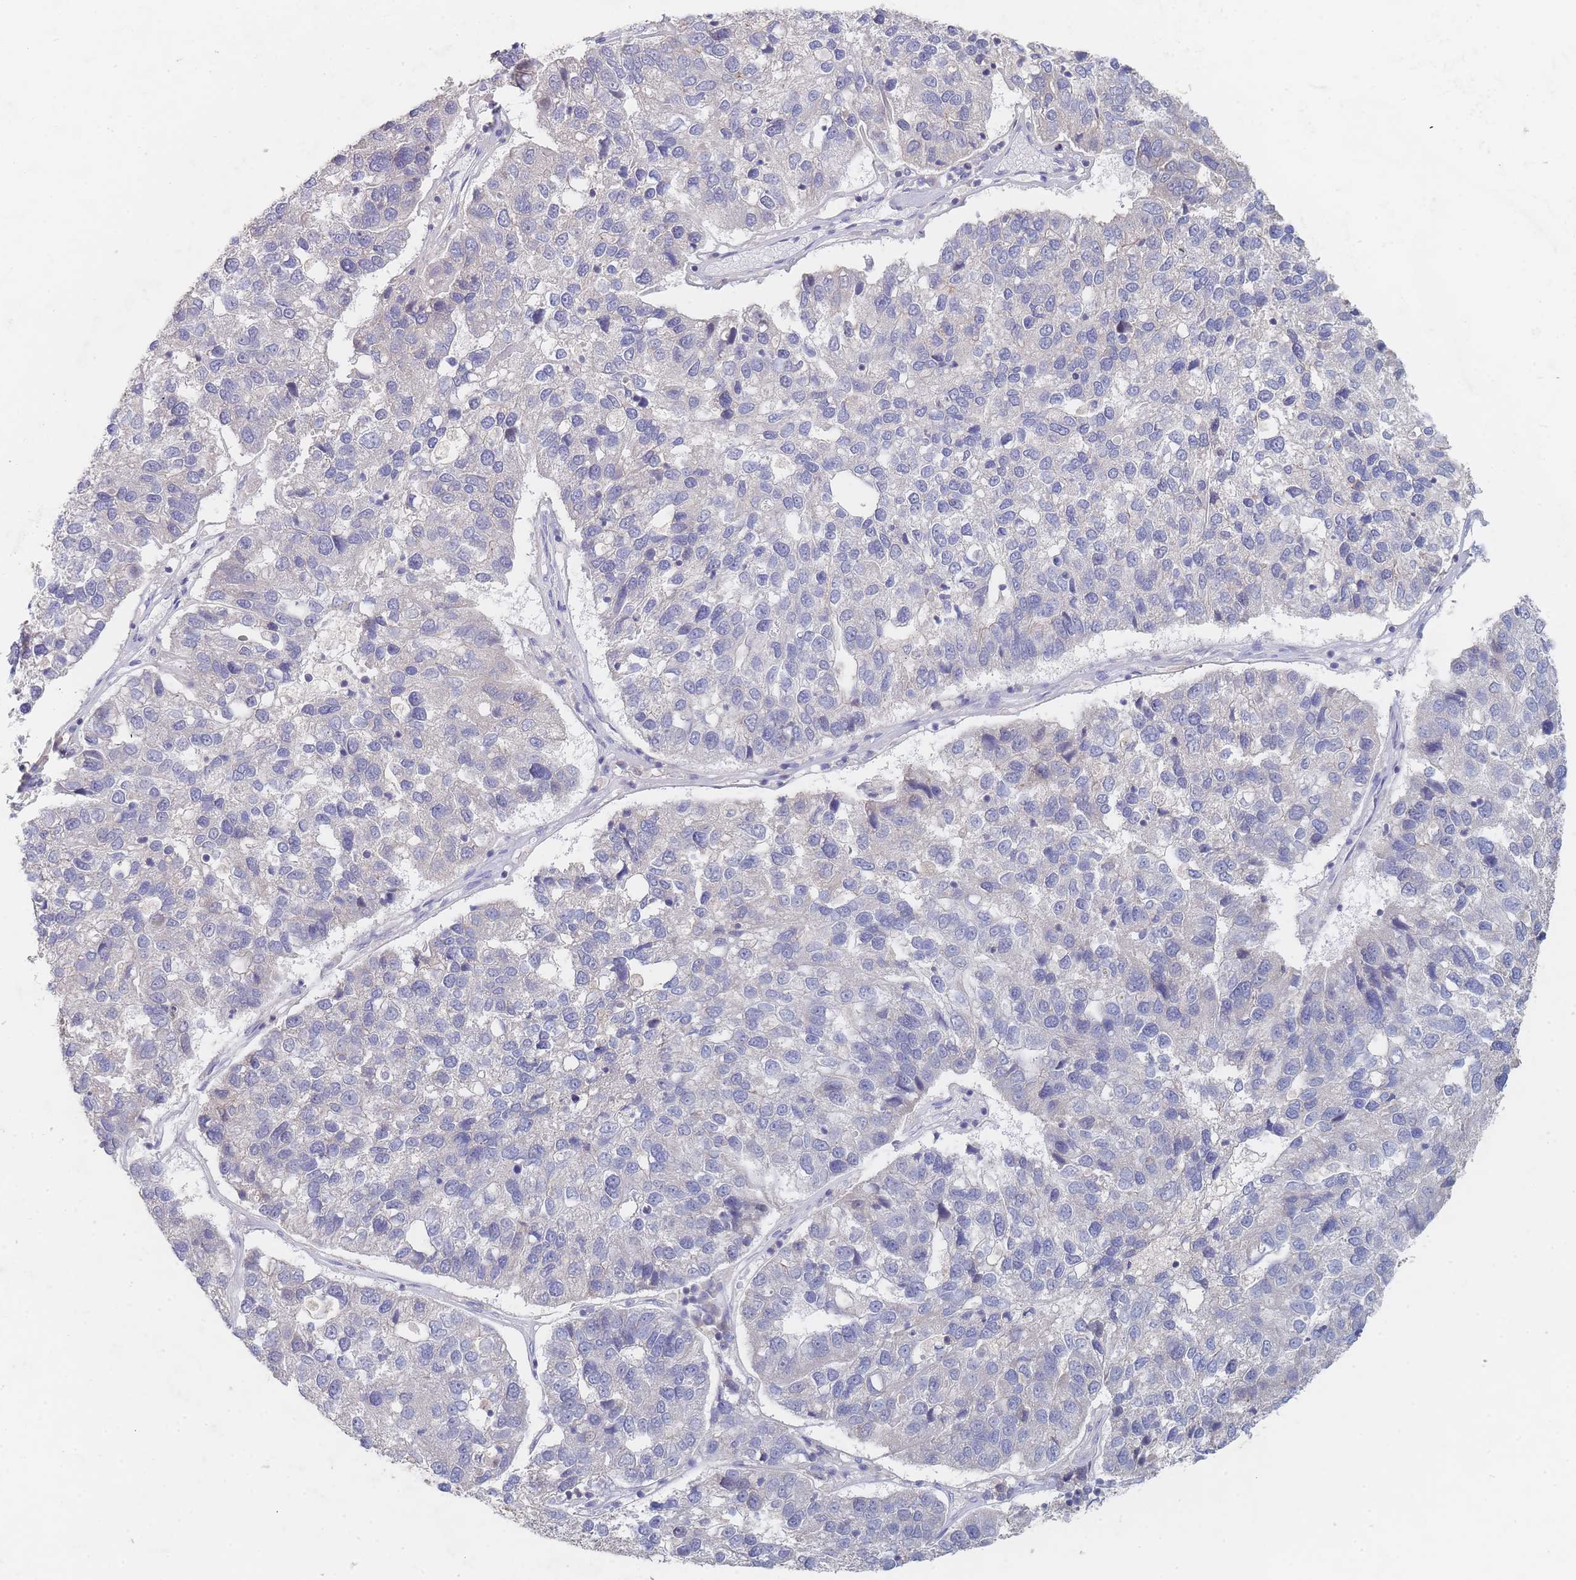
{"staining": {"intensity": "negative", "quantity": "none", "location": "none"}, "tissue": "pancreatic cancer", "cell_type": "Tumor cells", "image_type": "cancer", "snomed": [{"axis": "morphology", "description": "Adenocarcinoma, NOS"}, {"axis": "topography", "description": "Pancreas"}], "caption": "Immunohistochemical staining of adenocarcinoma (pancreatic) reveals no significant expression in tumor cells.", "gene": "PPP6C", "patient": {"sex": "female", "age": 61}}